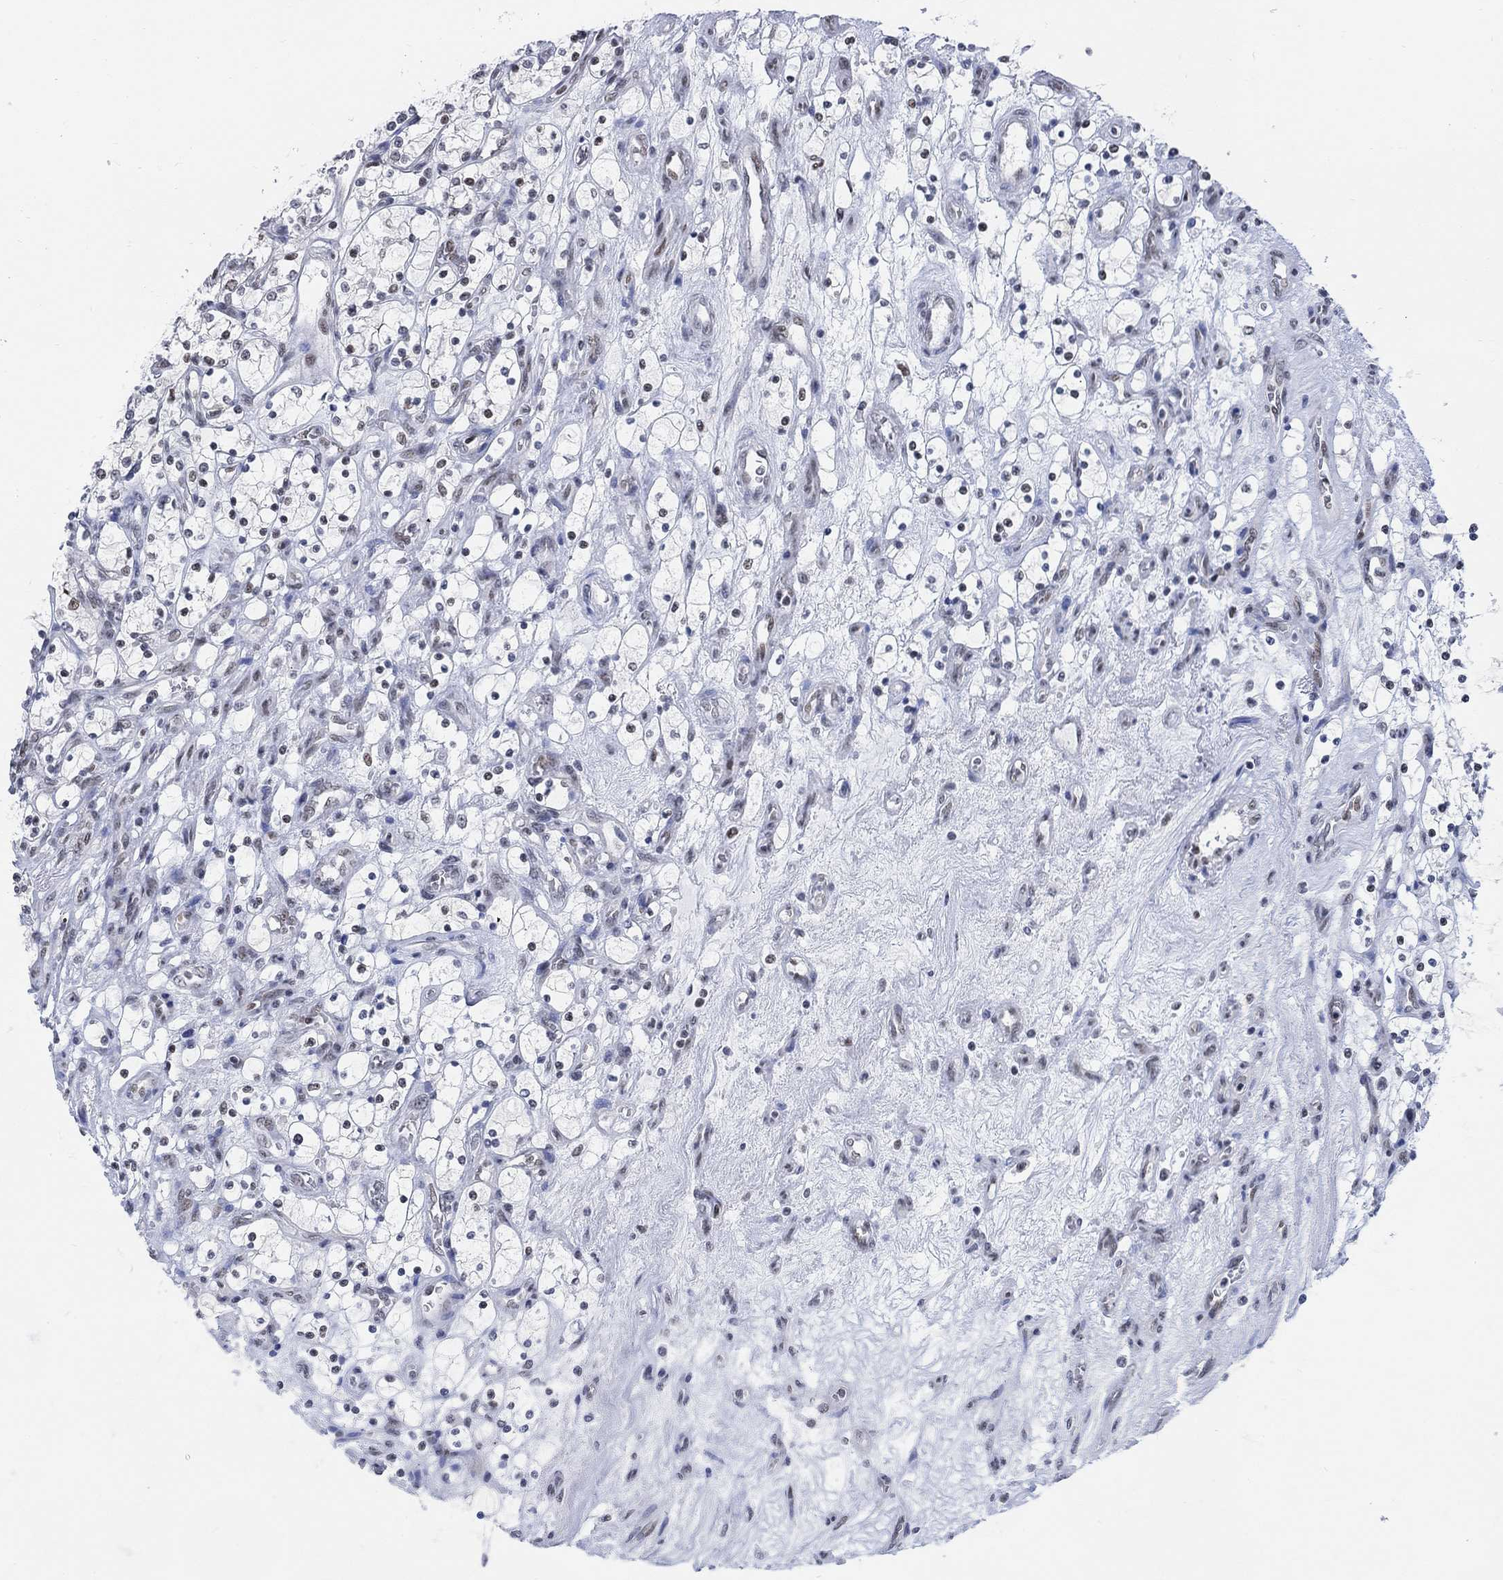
{"staining": {"intensity": "negative", "quantity": "none", "location": "none"}, "tissue": "renal cancer", "cell_type": "Tumor cells", "image_type": "cancer", "snomed": [{"axis": "morphology", "description": "Adenocarcinoma, NOS"}, {"axis": "topography", "description": "Kidney"}], "caption": "IHC of human adenocarcinoma (renal) exhibits no positivity in tumor cells.", "gene": "KCNH8", "patient": {"sex": "female", "age": 69}}